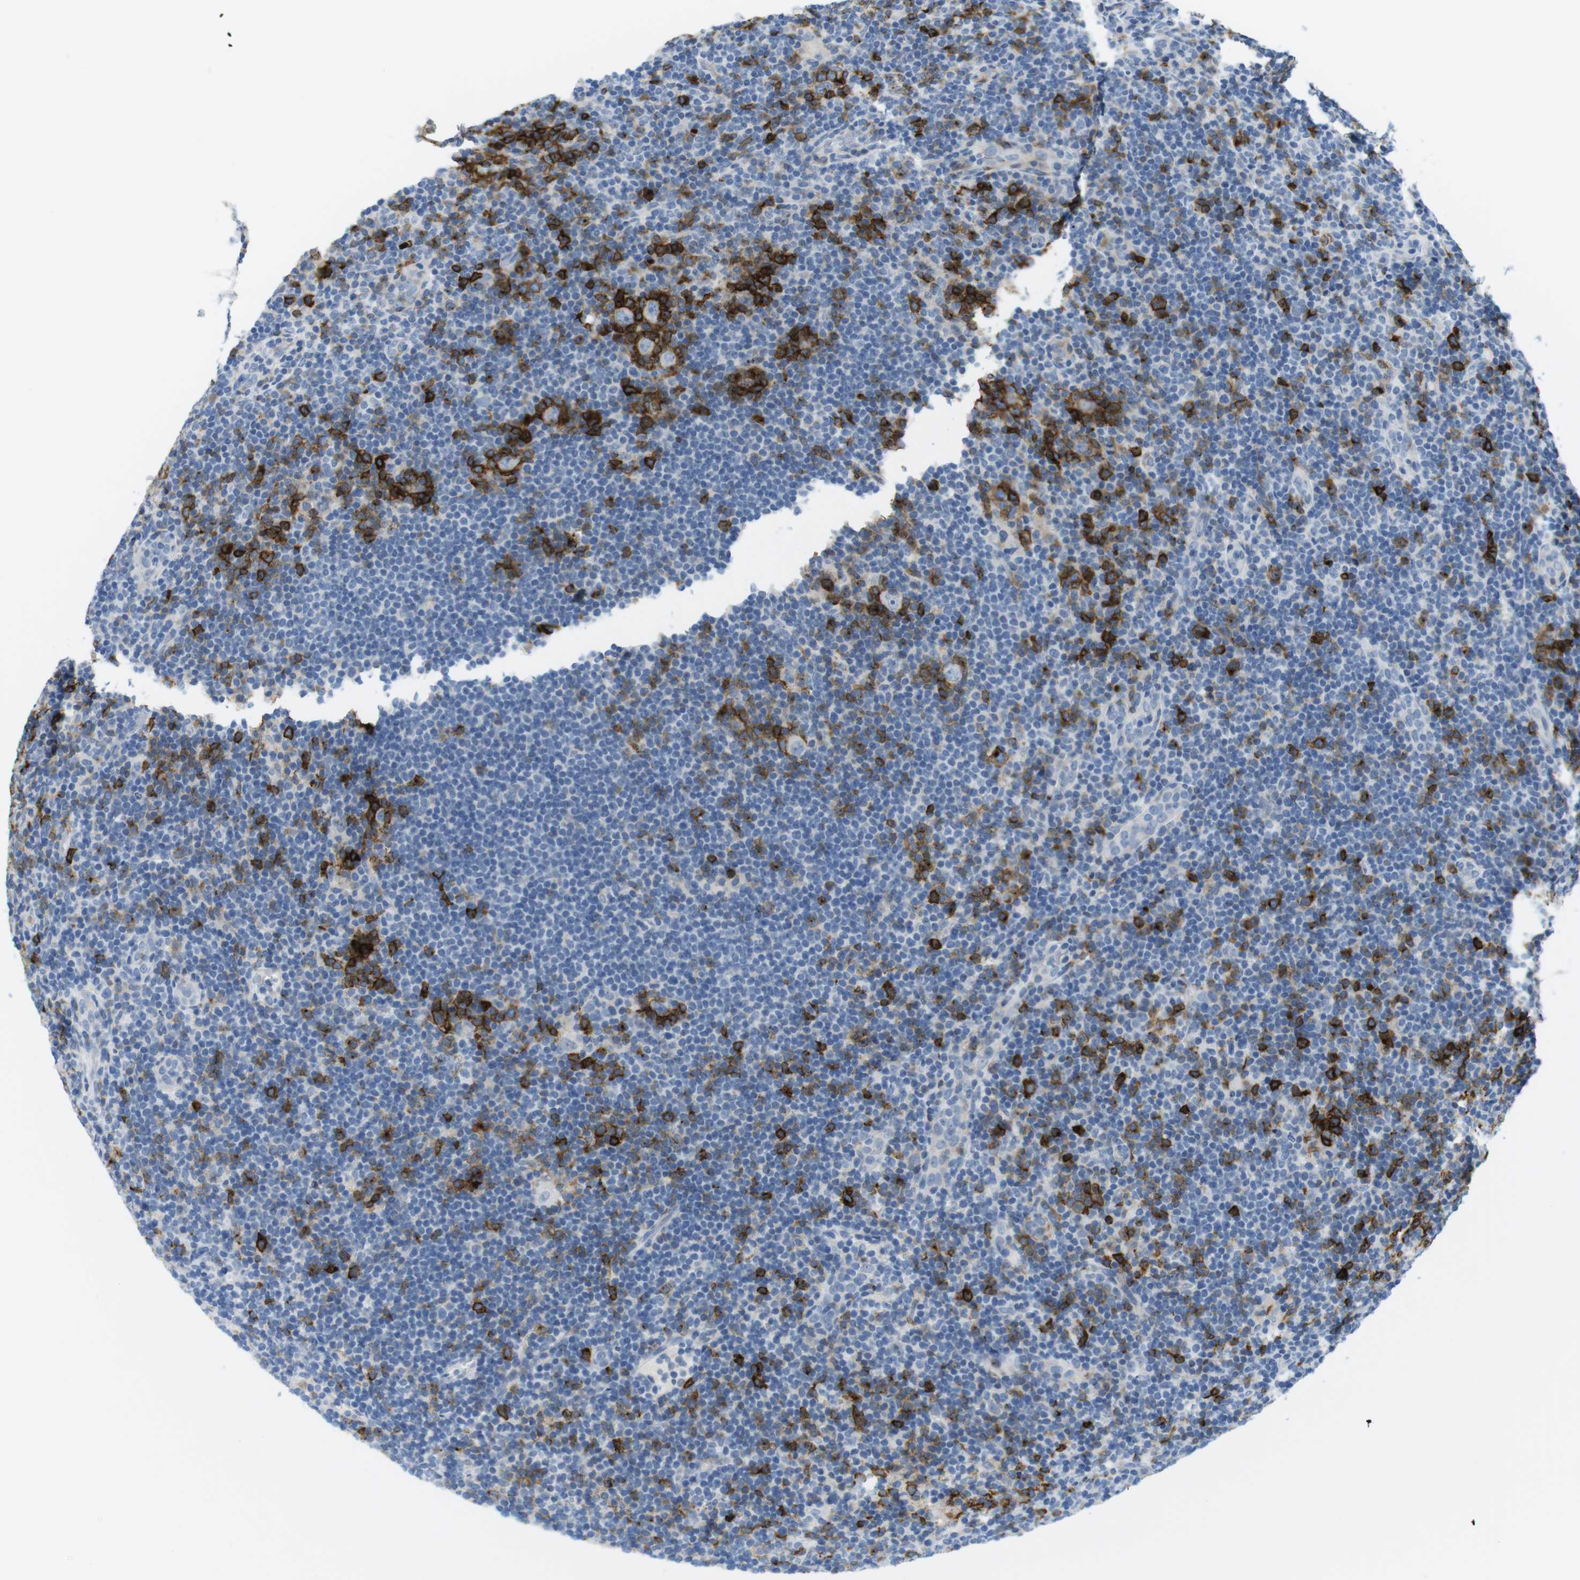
{"staining": {"intensity": "negative", "quantity": "none", "location": "none"}, "tissue": "lymphoma", "cell_type": "Tumor cells", "image_type": "cancer", "snomed": [{"axis": "morphology", "description": "Hodgkin's disease, NOS"}, {"axis": "topography", "description": "Lymph node"}], "caption": "Immunohistochemical staining of lymphoma shows no significant expression in tumor cells.", "gene": "TNFRSF4", "patient": {"sex": "female", "age": 57}}